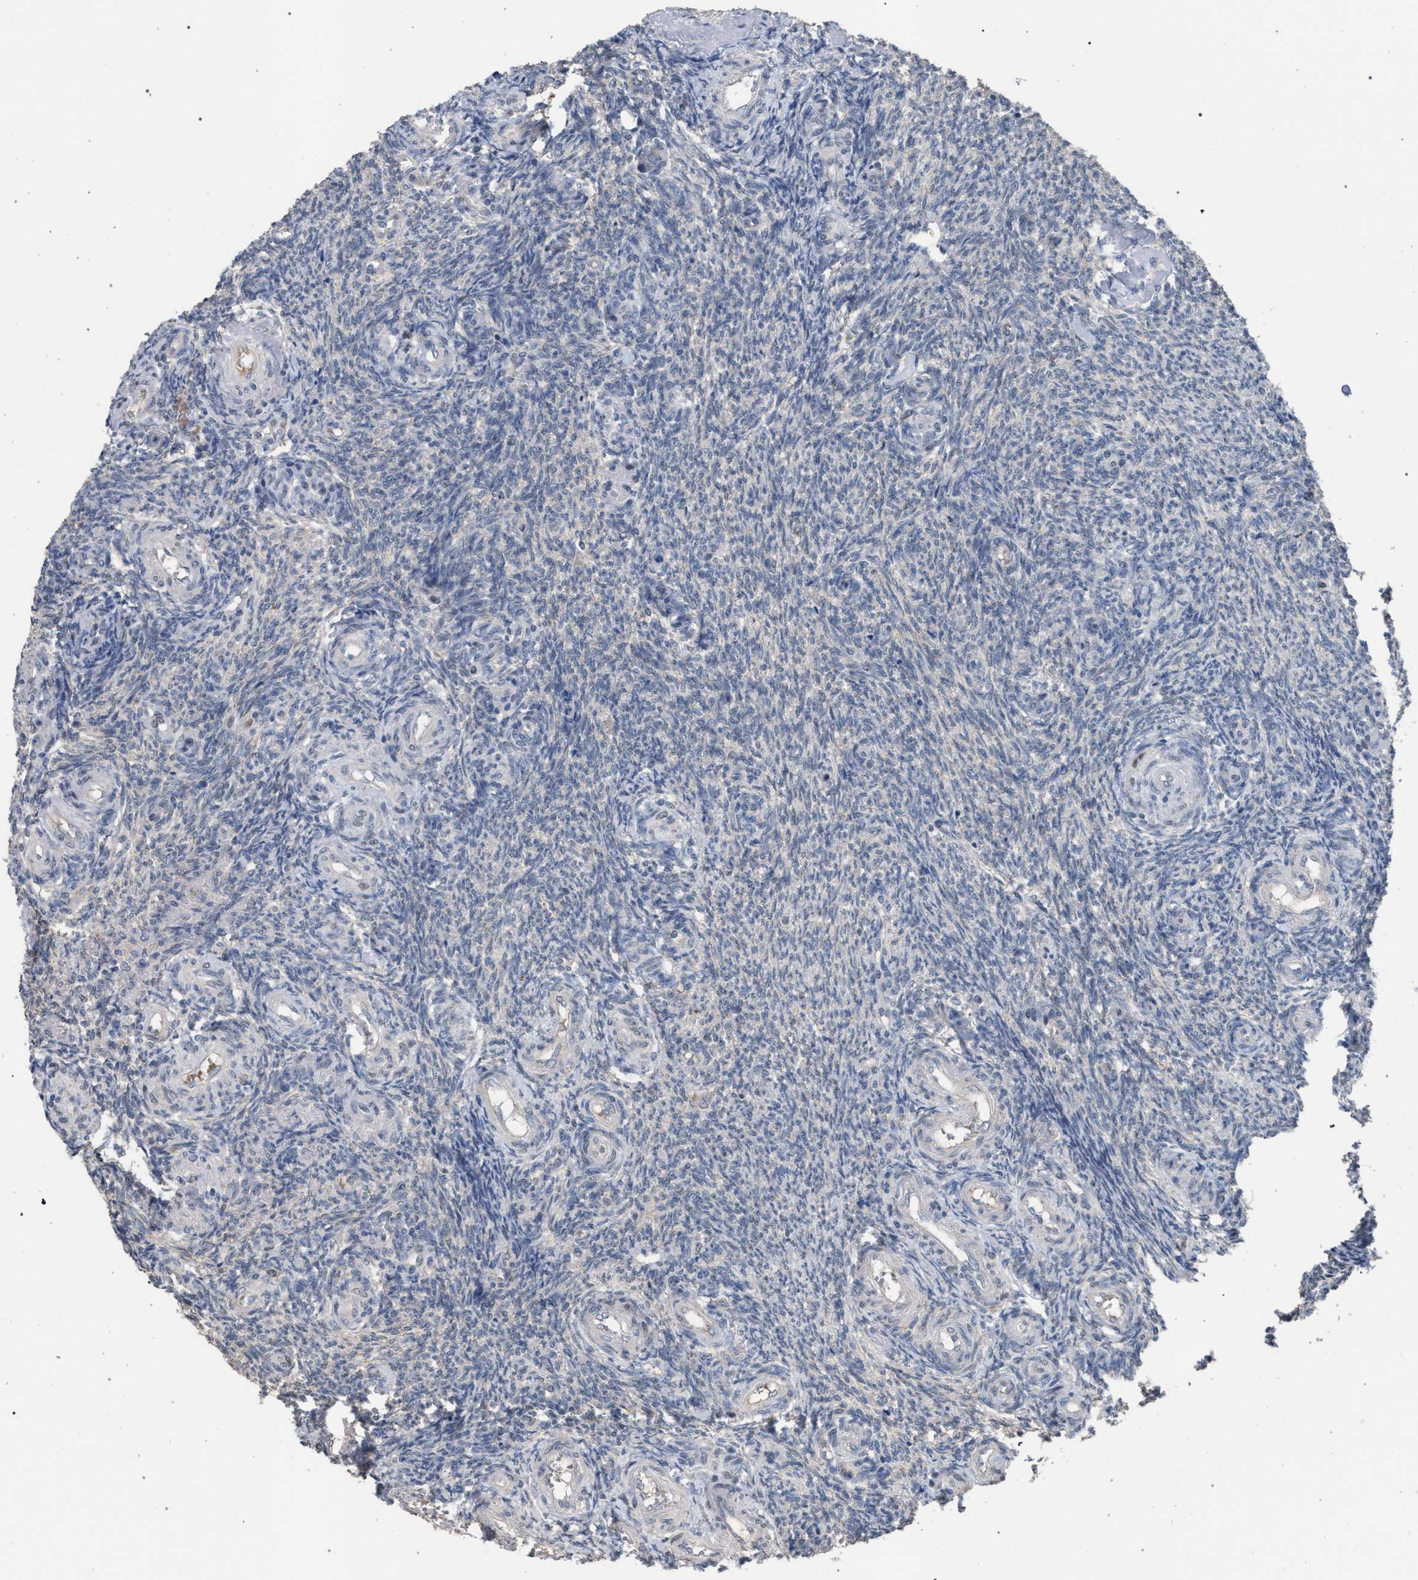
{"staining": {"intensity": "negative", "quantity": "none", "location": "none"}, "tissue": "ovary", "cell_type": "Ovarian stroma cells", "image_type": "normal", "snomed": [{"axis": "morphology", "description": "Normal tissue, NOS"}, {"axis": "topography", "description": "Ovary"}], "caption": "IHC photomicrograph of benign human ovary stained for a protein (brown), which shows no staining in ovarian stroma cells. Brightfield microscopy of immunohistochemistry (IHC) stained with DAB (brown) and hematoxylin (blue), captured at high magnification.", "gene": "TECPR1", "patient": {"sex": "female", "age": 41}}